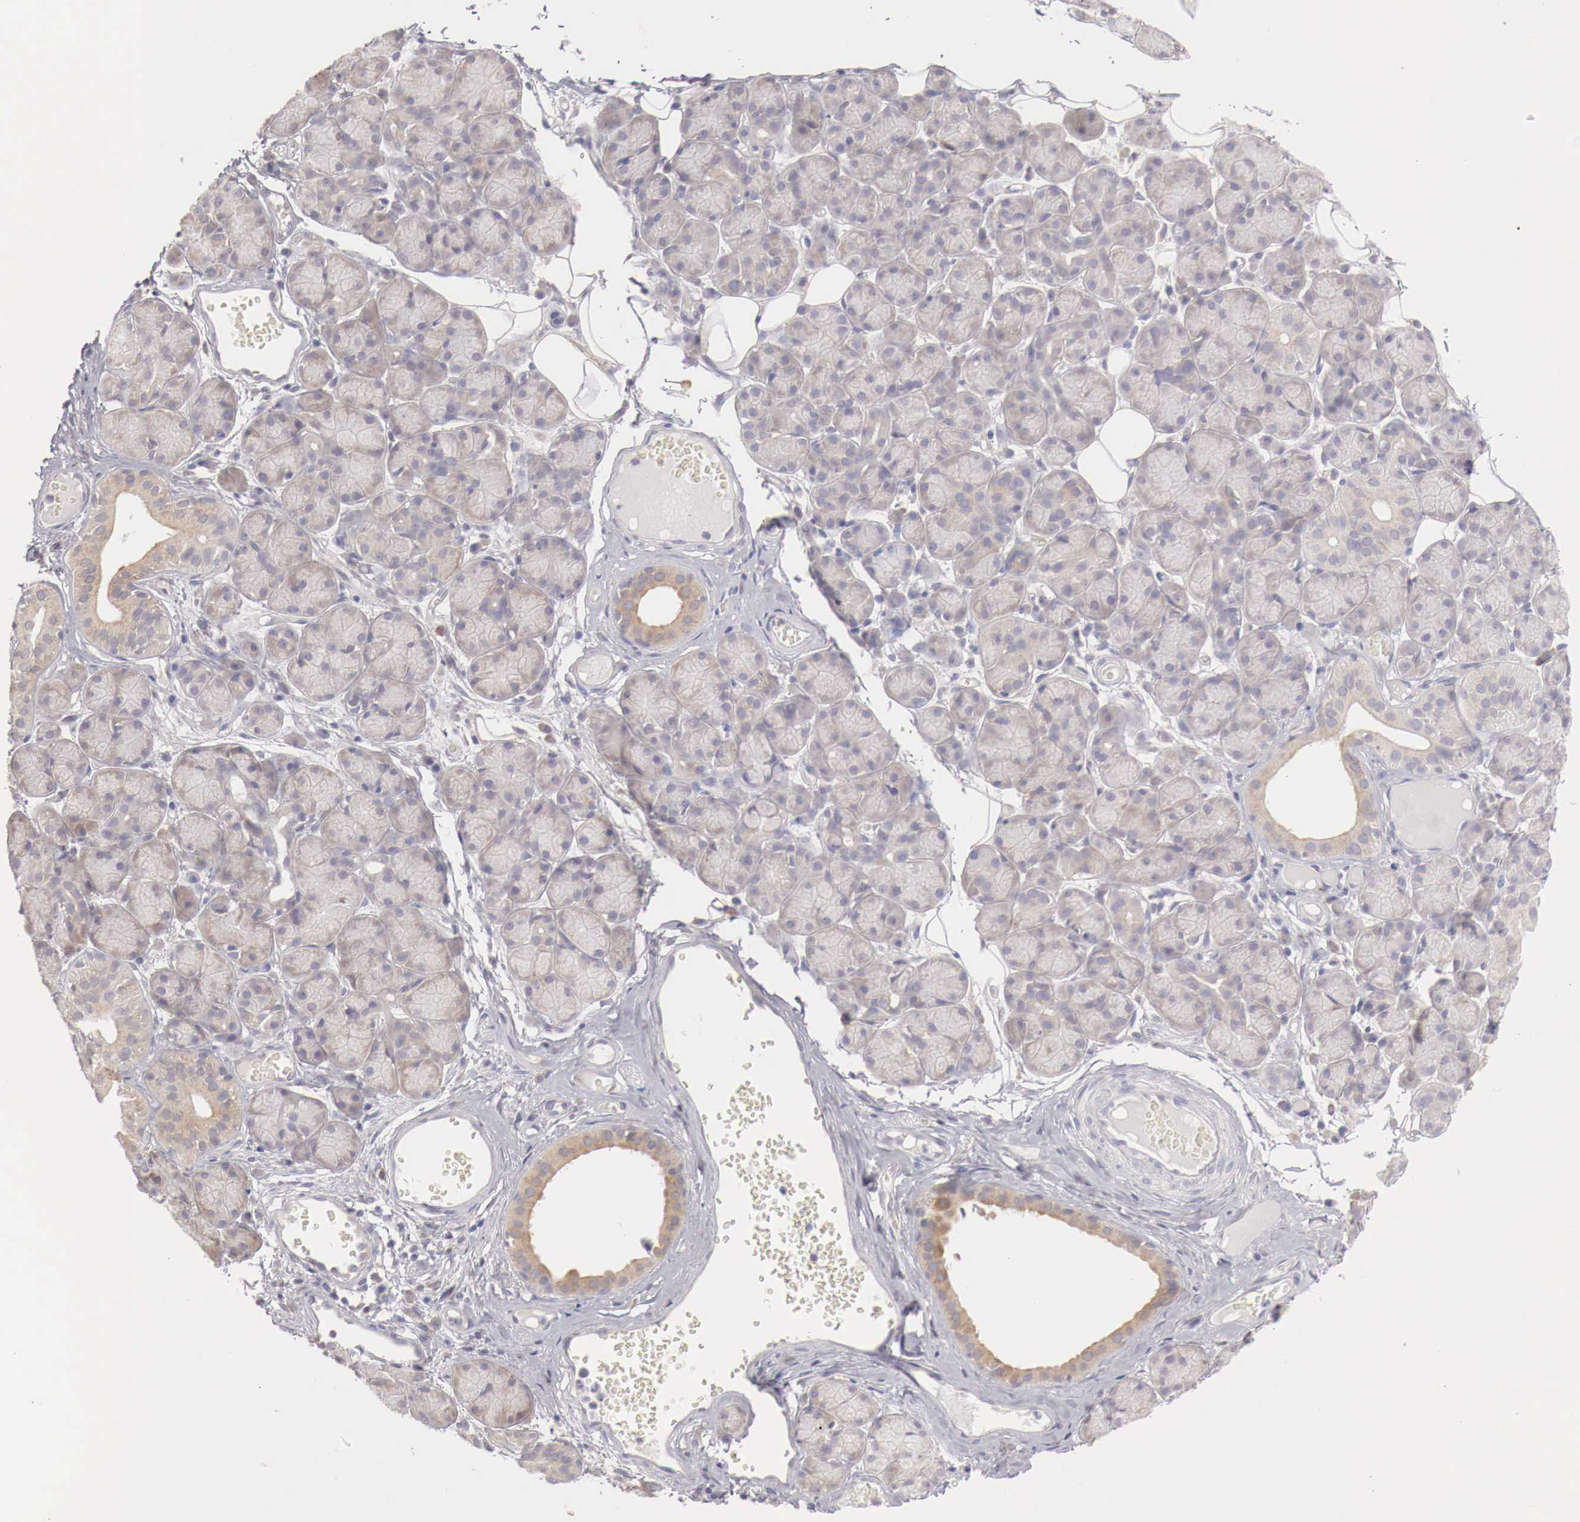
{"staining": {"intensity": "weak", "quantity": "25%-75%", "location": "cytoplasmic/membranous"}, "tissue": "salivary gland", "cell_type": "Glandular cells", "image_type": "normal", "snomed": [{"axis": "morphology", "description": "Normal tissue, NOS"}, {"axis": "topography", "description": "Salivary gland"}], "caption": "Salivary gland stained with a brown dye exhibits weak cytoplasmic/membranous positive expression in approximately 25%-75% of glandular cells.", "gene": "NSDHL", "patient": {"sex": "male", "age": 54}}